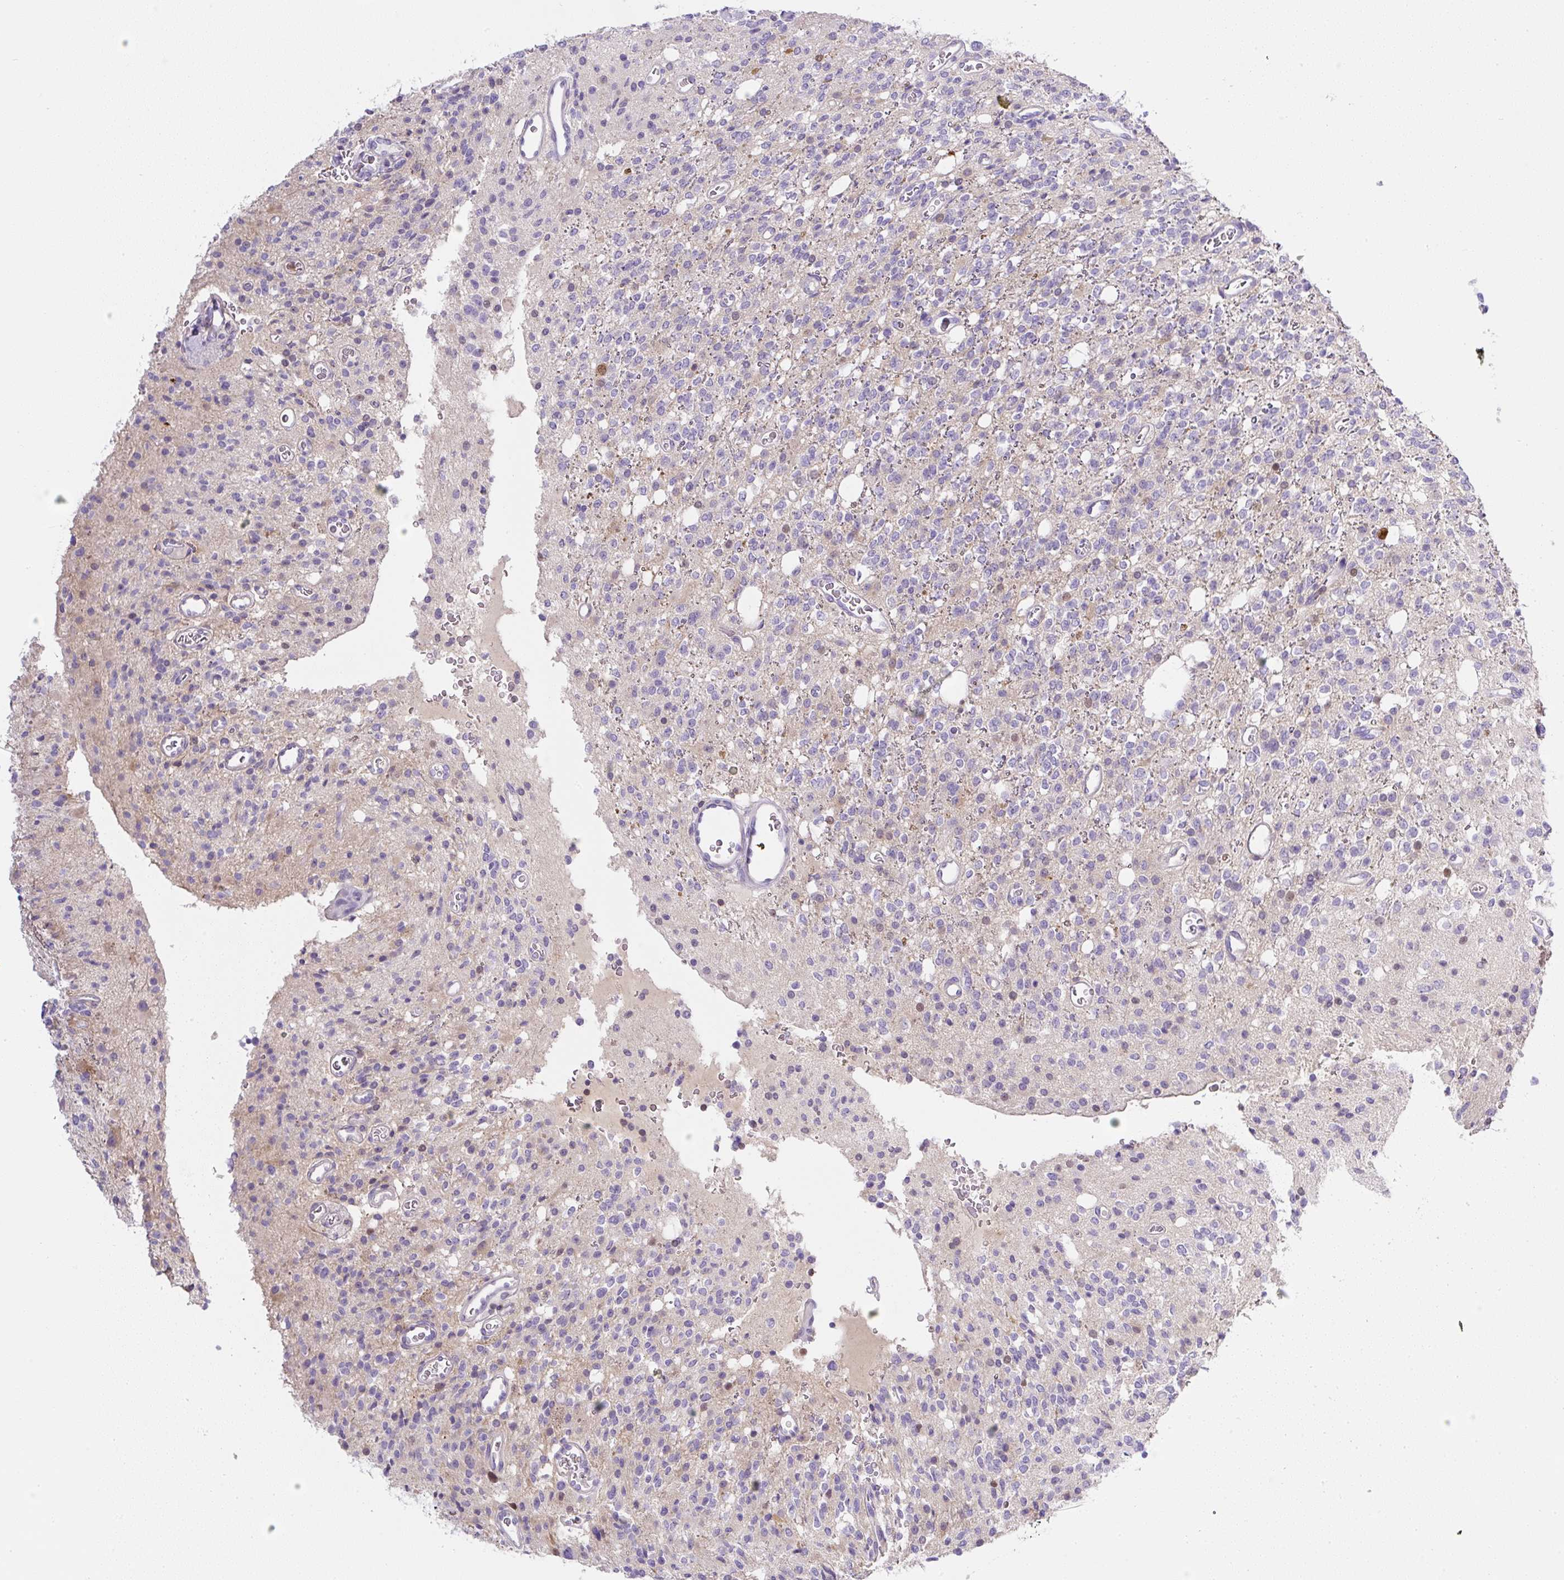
{"staining": {"intensity": "weak", "quantity": "25%-75%", "location": "cytoplasmic/membranous"}, "tissue": "glioma", "cell_type": "Tumor cells", "image_type": "cancer", "snomed": [{"axis": "morphology", "description": "Glioma, malignant, High grade"}, {"axis": "topography", "description": "Brain"}], "caption": "Tumor cells display low levels of weak cytoplasmic/membranous positivity in about 25%-75% of cells in human glioma.", "gene": "PIP5KL1", "patient": {"sex": "male", "age": 34}}